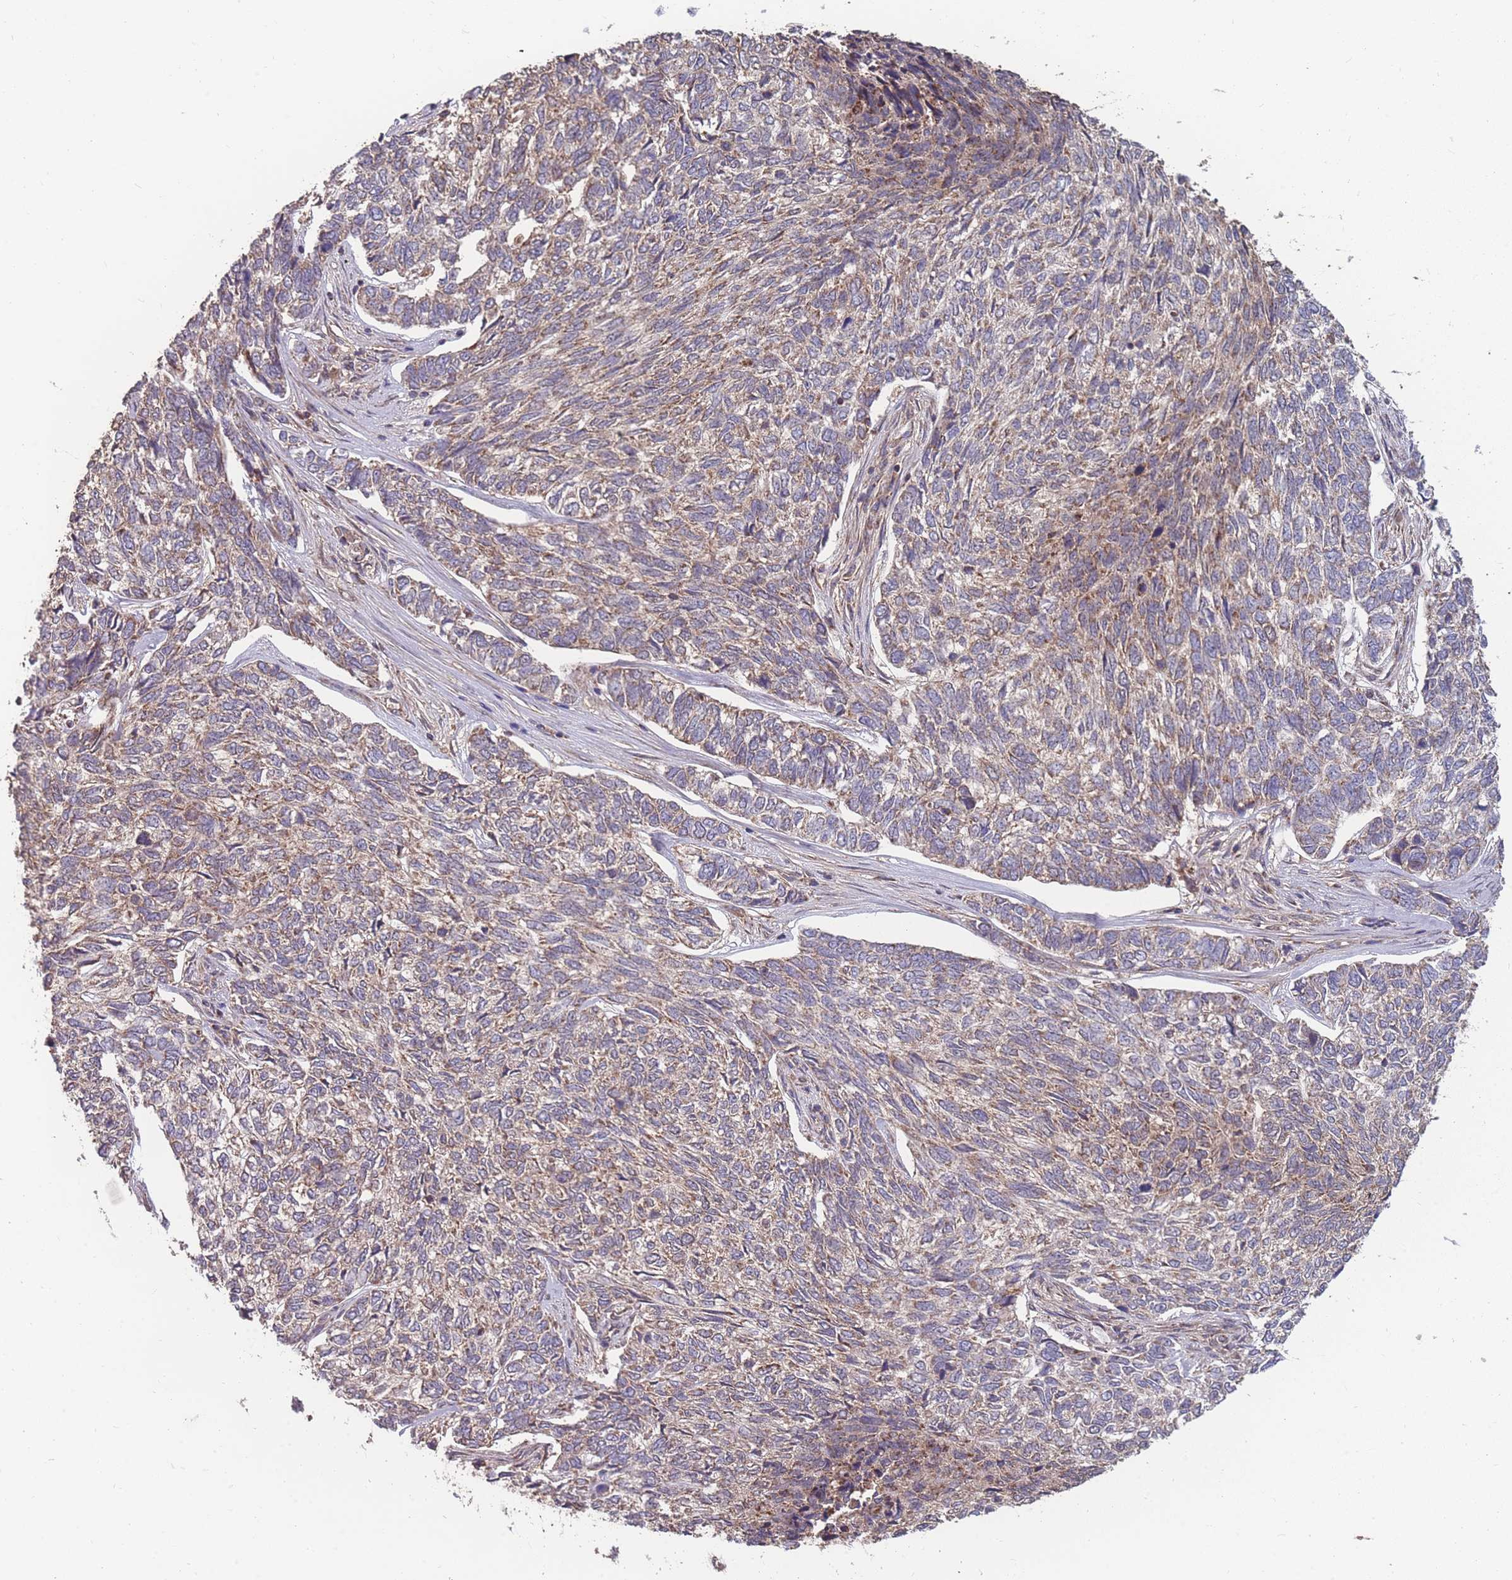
{"staining": {"intensity": "weak", "quantity": "25%-75%", "location": "cytoplasmic/membranous"}, "tissue": "skin cancer", "cell_type": "Tumor cells", "image_type": "cancer", "snomed": [{"axis": "morphology", "description": "Basal cell carcinoma"}, {"axis": "topography", "description": "Skin"}], "caption": "There is low levels of weak cytoplasmic/membranous staining in tumor cells of skin cancer, as demonstrated by immunohistochemical staining (brown color).", "gene": "SLC35B4", "patient": {"sex": "female", "age": 65}}